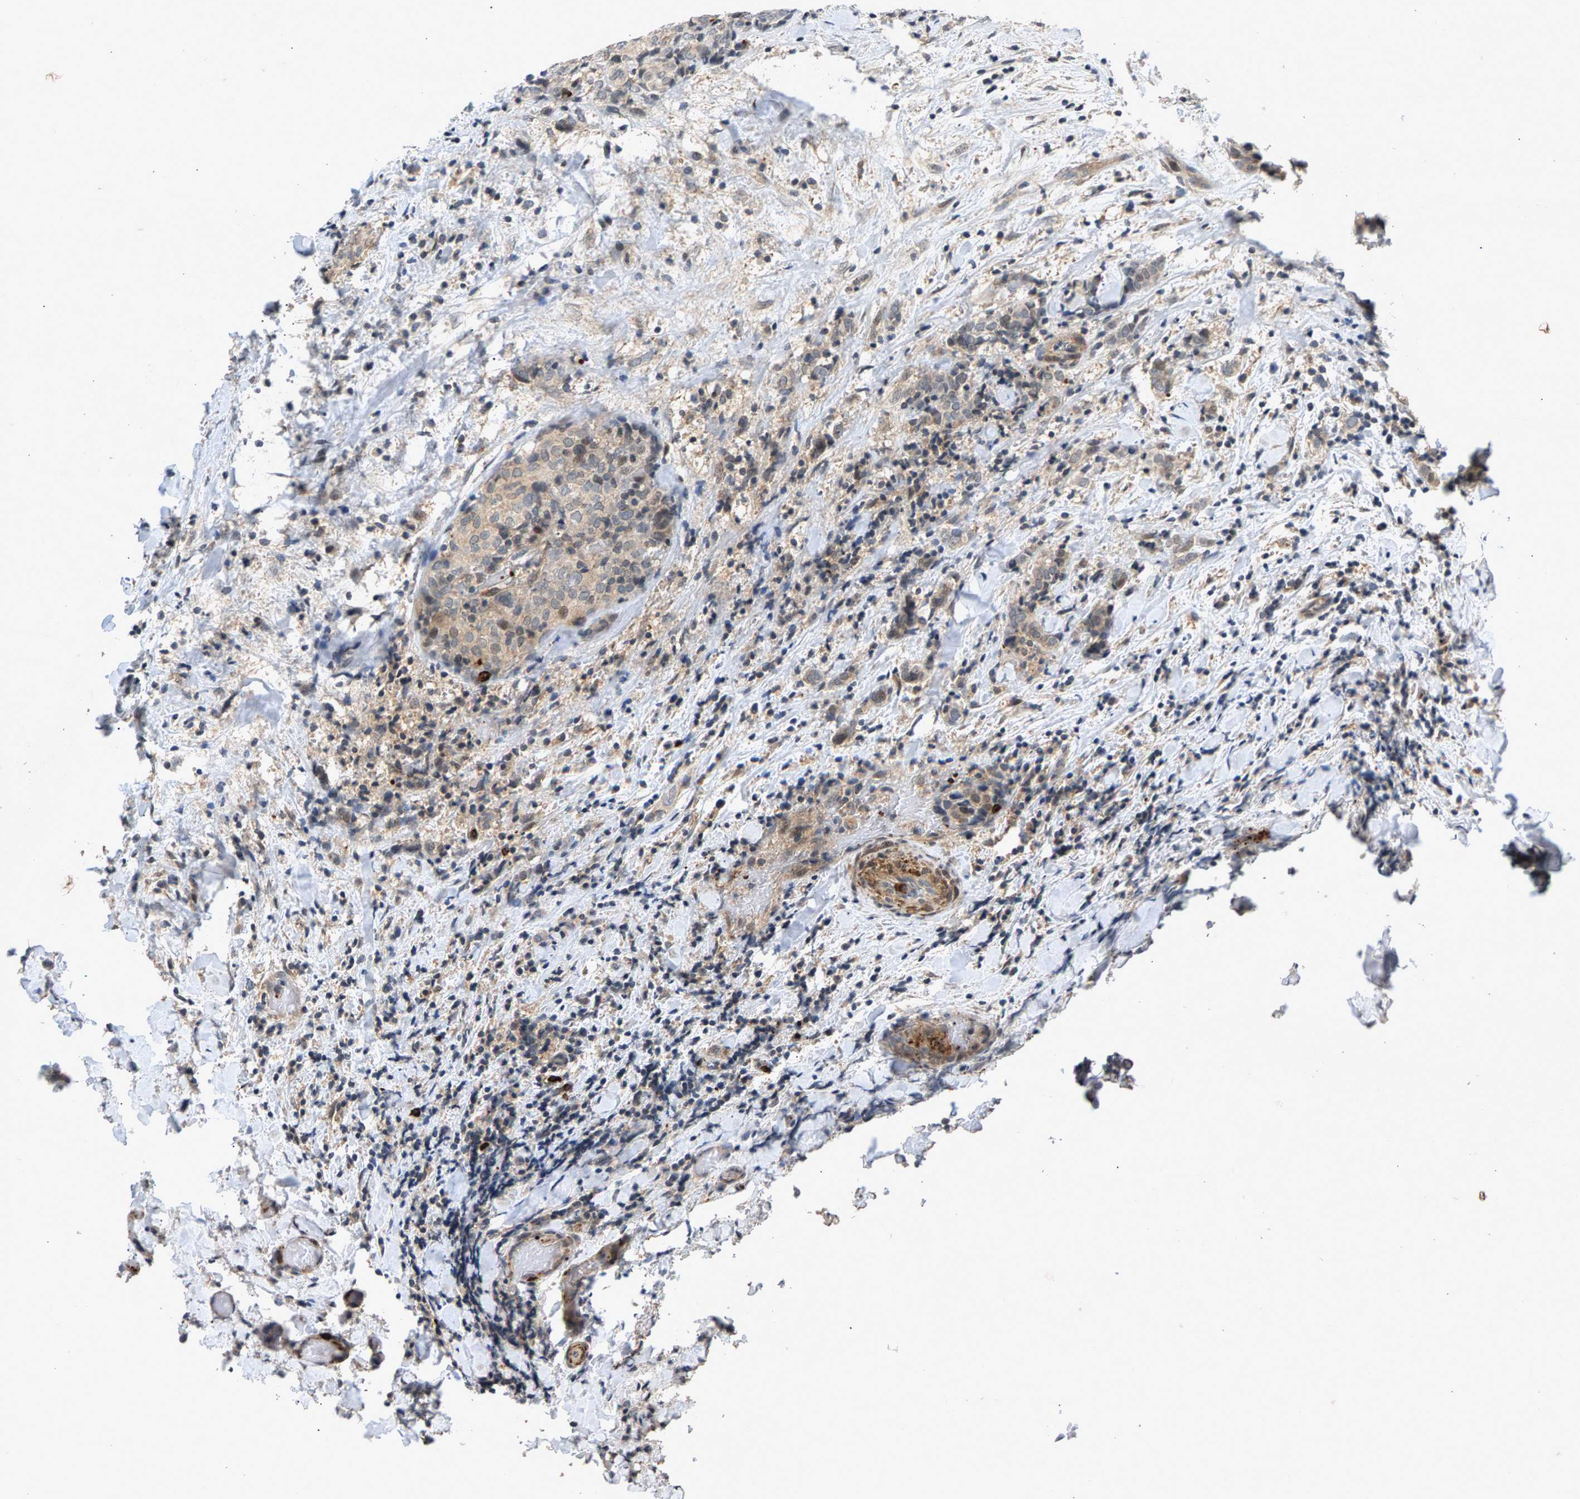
{"staining": {"intensity": "moderate", "quantity": ">75%", "location": "cytoplasmic/membranous,nuclear"}, "tissue": "thyroid cancer", "cell_type": "Tumor cells", "image_type": "cancer", "snomed": [{"axis": "morphology", "description": "Normal tissue, NOS"}, {"axis": "morphology", "description": "Papillary adenocarcinoma, NOS"}, {"axis": "topography", "description": "Thyroid gland"}], "caption": "Papillary adenocarcinoma (thyroid) tissue demonstrates moderate cytoplasmic/membranous and nuclear staining in approximately >75% of tumor cells, visualized by immunohistochemistry.", "gene": "ZPR1", "patient": {"sex": "female", "age": 30}}